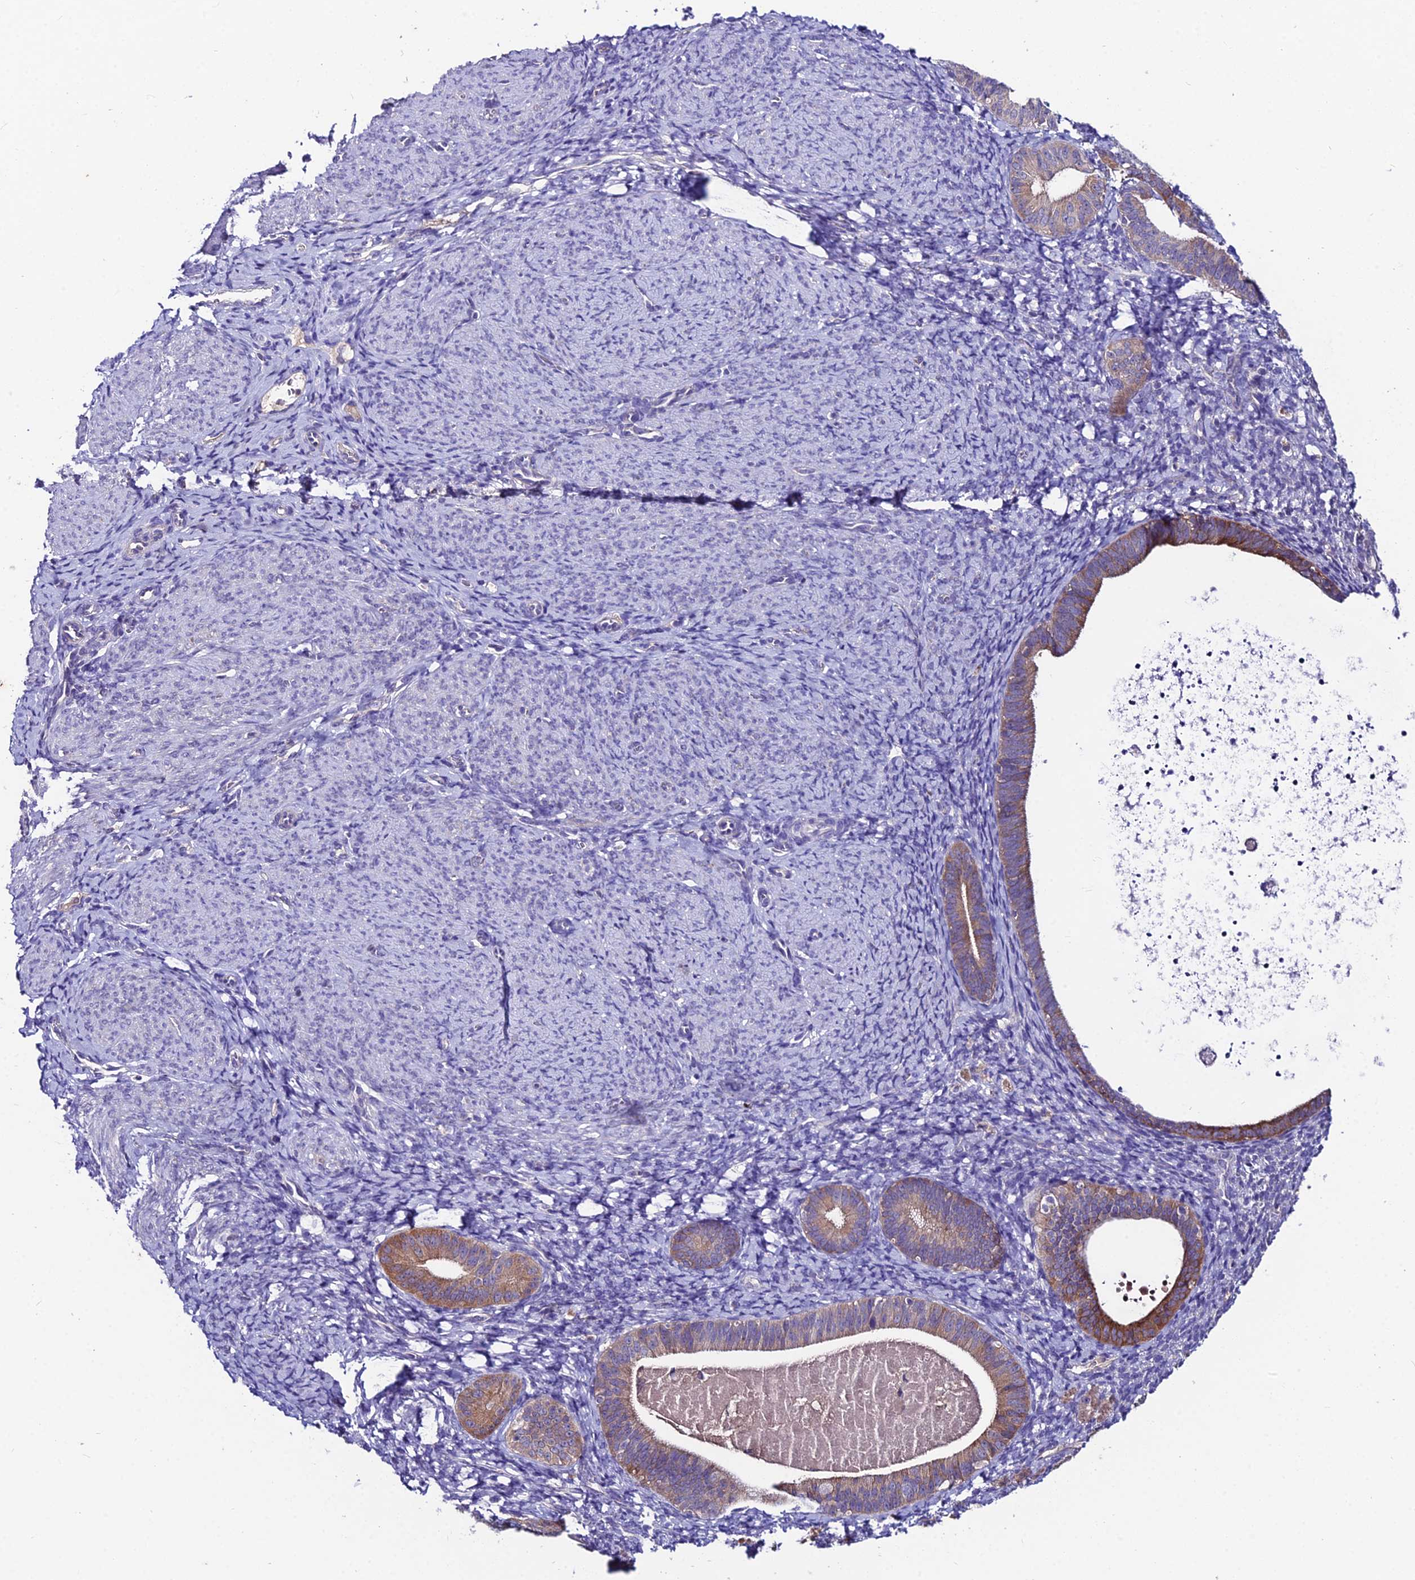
{"staining": {"intensity": "negative", "quantity": "none", "location": "none"}, "tissue": "endometrium", "cell_type": "Cells in endometrial stroma", "image_type": "normal", "snomed": [{"axis": "morphology", "description": "Normal tissue, NOS"}, {"axis": "topography", "description": "Endometrium"}], "caption": "Immunohistochemistry (IHC) of unremarkable endometrium demonstrates no positivity in cells in endometrial stroma. (Immunohistochemistry, brightfield microscopy, high magnification).", "gene": "LGALS7", "patient": {"sex": "female", "age": 65}}